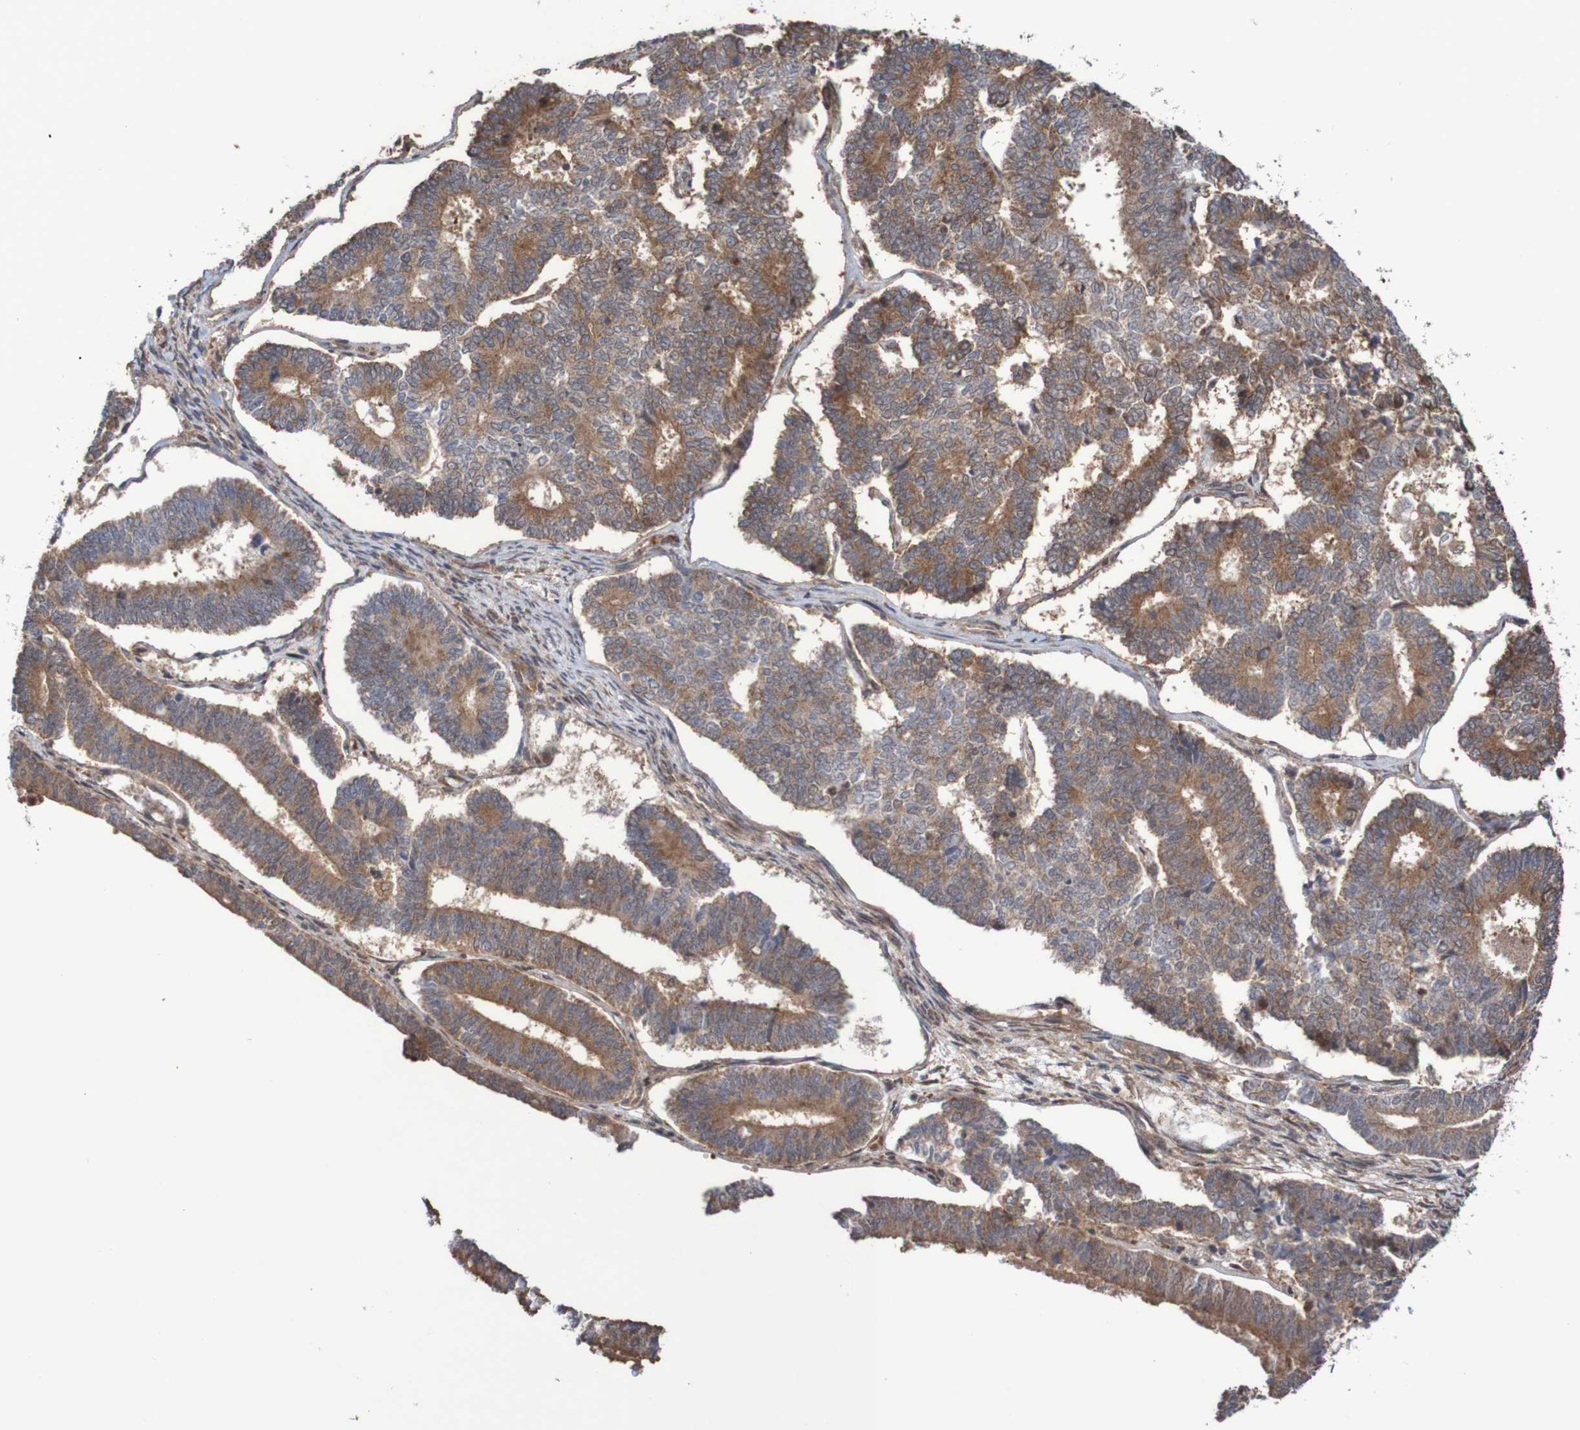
{"staining": {"intensity": "moderate", "quantity": ">75%", "location": "cytoplasmic/membranous"}, "tissue": "endometrial cancer", "cell_type": "Tumor cells", "image_type": "cancer", "snomed": [{"axis": "morphology", "description": "Adenocarcinoma, NOS"}, {"axis": "topography", "description": "Endometrium"}], "caption": "This histopathology image displays immunohistochemistry staining of human endometrial cancer, with medium moderate cytoplasmic/membranous positivity in approximately >75% of tumor cells.", "gene": "ITLN1", "patient": {"sex": "female", "age": 70}}